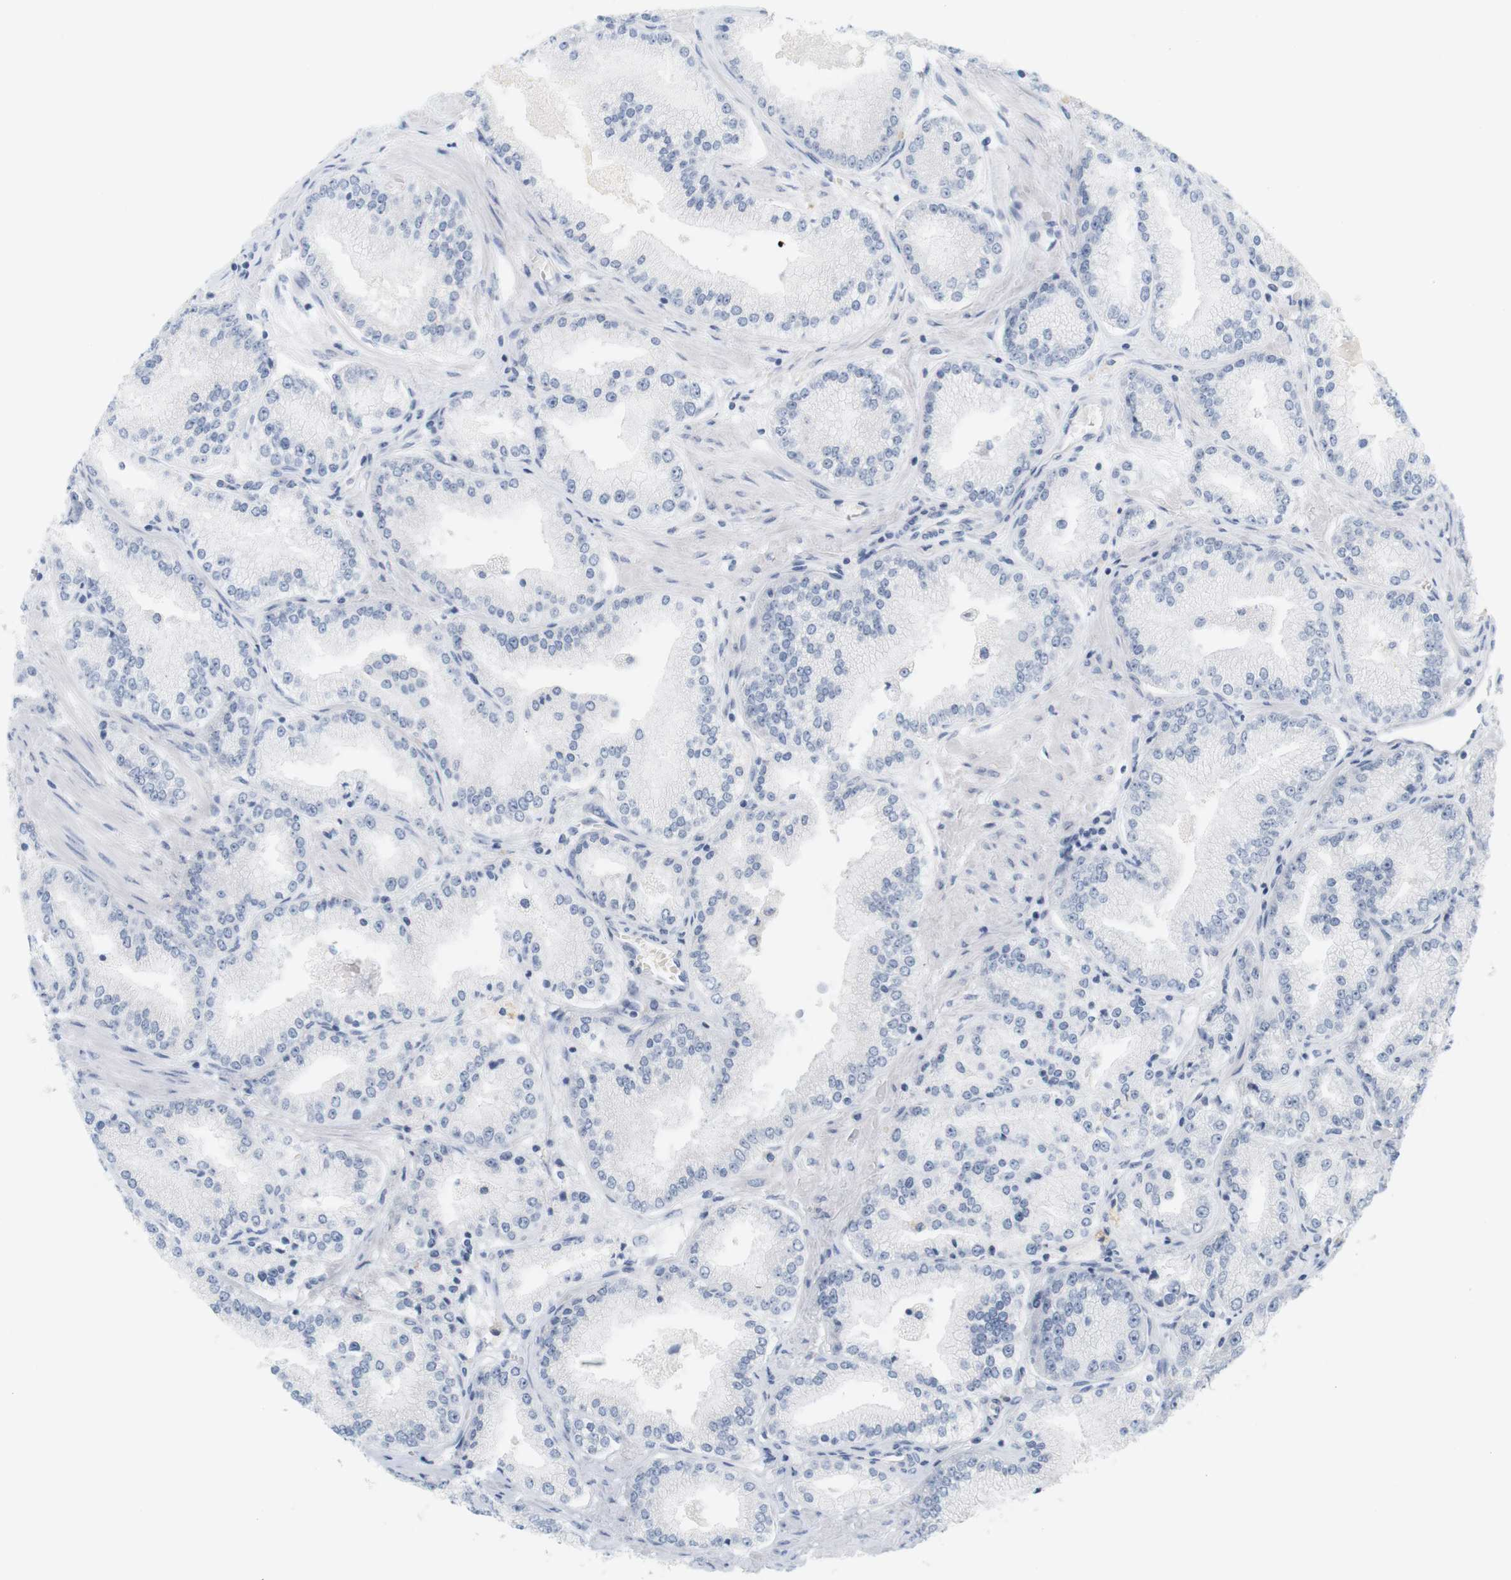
{"staining": {"intensity": "negative", "quantity": "none", "location": "none"}, "tissue": "prostate cancer", "cell_type": "Tumor cells", "image_type": "cancer", "snomed": [{"axis": "morphology", "description": "Adenocarcinoma, High grade"}, {"axis": "topography", "description": "Prostate"}], "caption": "There is no significant positivity in tumor cells of prostate cancer (adenocarcinoma (high-grade)).", "gene": "LRRK2", "patient": {"sex": "male", "age": 61}}